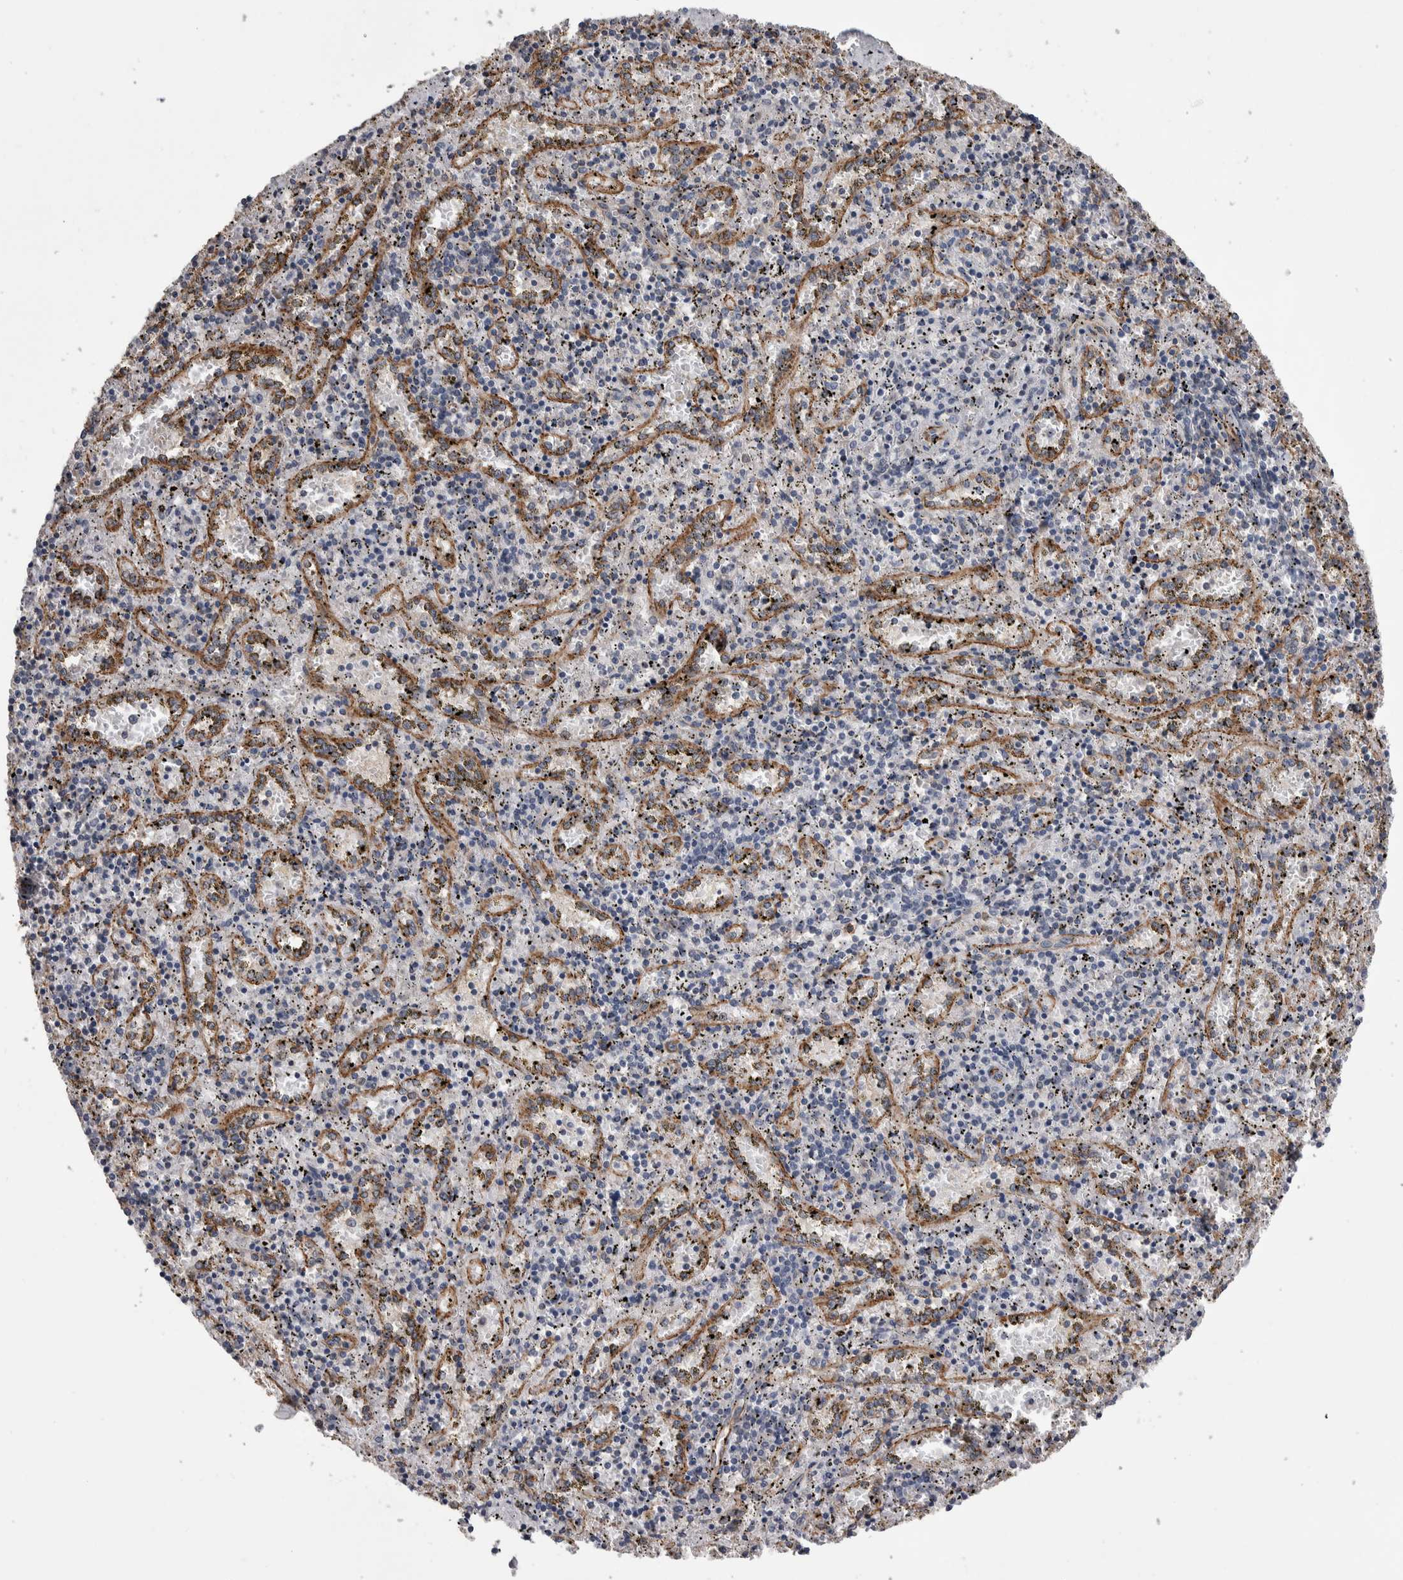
{"staining": {"intensity": "negative", "quantity": "none", "location": "none"}, "tissue": "spleen", "cell_type": "Cells in red pulp", "image_type": "normal", "snomed": [{"axis": "morphology", "description": "Normal tissue, NOS"}, {"axis": "topography", "description": "Spleen"}], "caption": "Protein analysis of unremarkable spleen reveals no significant positivity in cells in red pulp. (DAB (3,3'-diaminobenzidine) IHC, high magnification).", "gene": "LIMA1", "patient": {"sex": "male", "age": 11}}